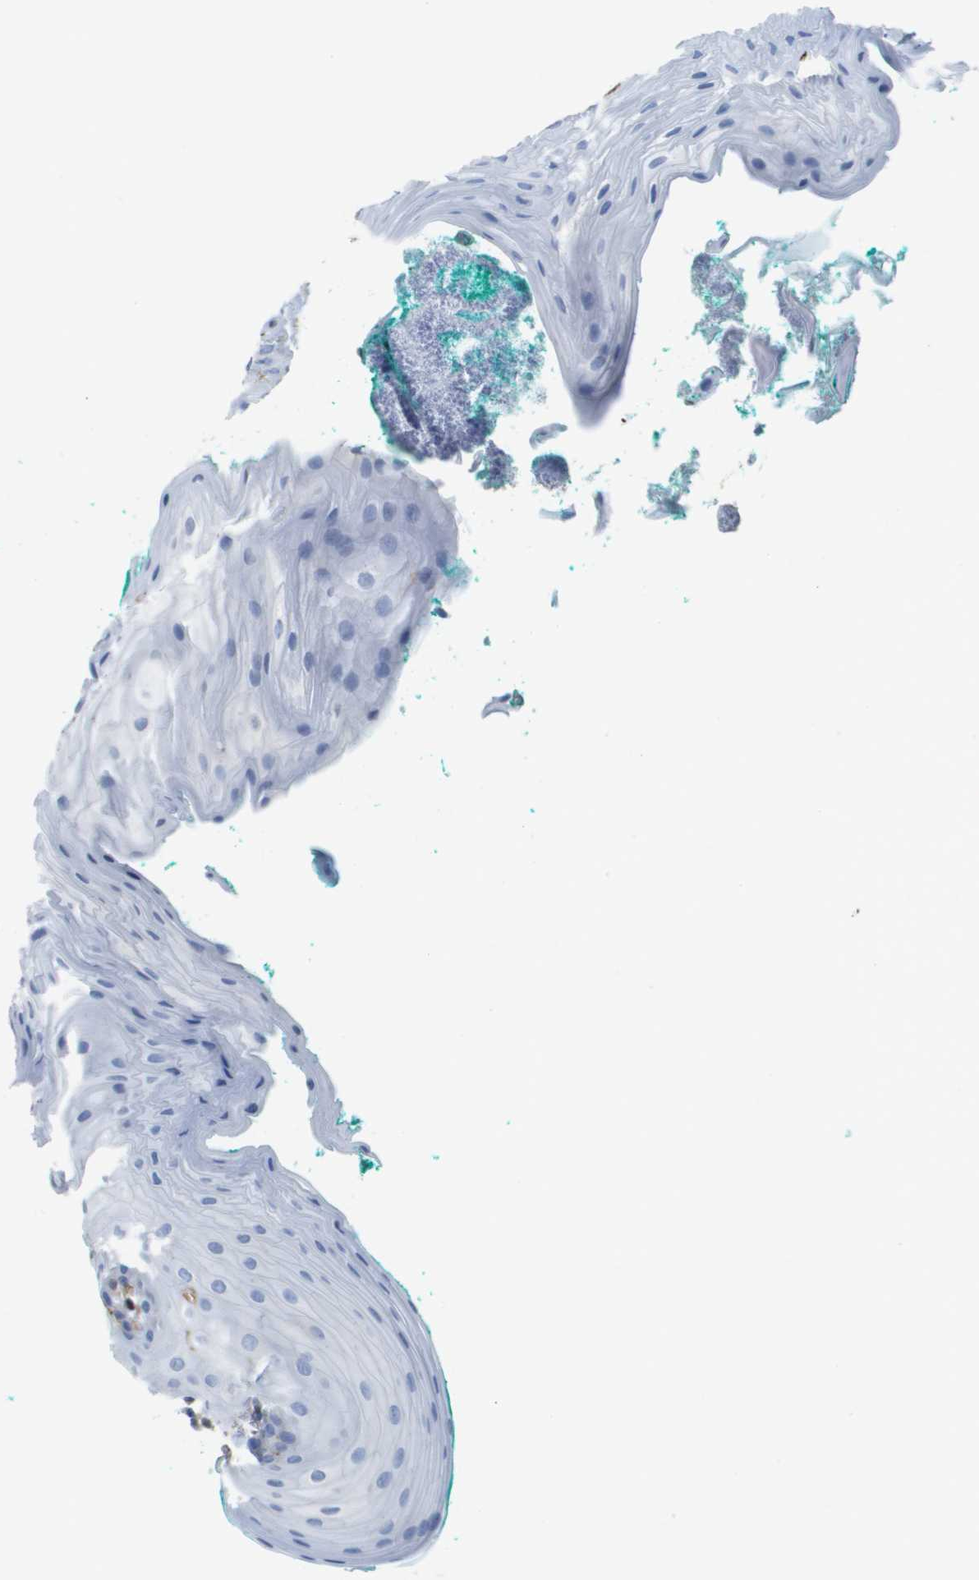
{"staining": {"intensity": "negative", "quantity": "none", "location": "none"}, "tissue": "oral mucosa", "cell_type": "Squamous epithelial cells", "image_type": "normal", "snomed": [{"axis": "morphology", "description": "Normal tissue, NOS"}, {"axis": "topography", "description": "Oral tissue"}], "caption": "This is an immunohistochemistry photomicrograph of normal oral mucosa. There is no expression in squamous epithelial cells.", "gene": "DOCK5", "patient": {"sex": "male", "age": 58}}